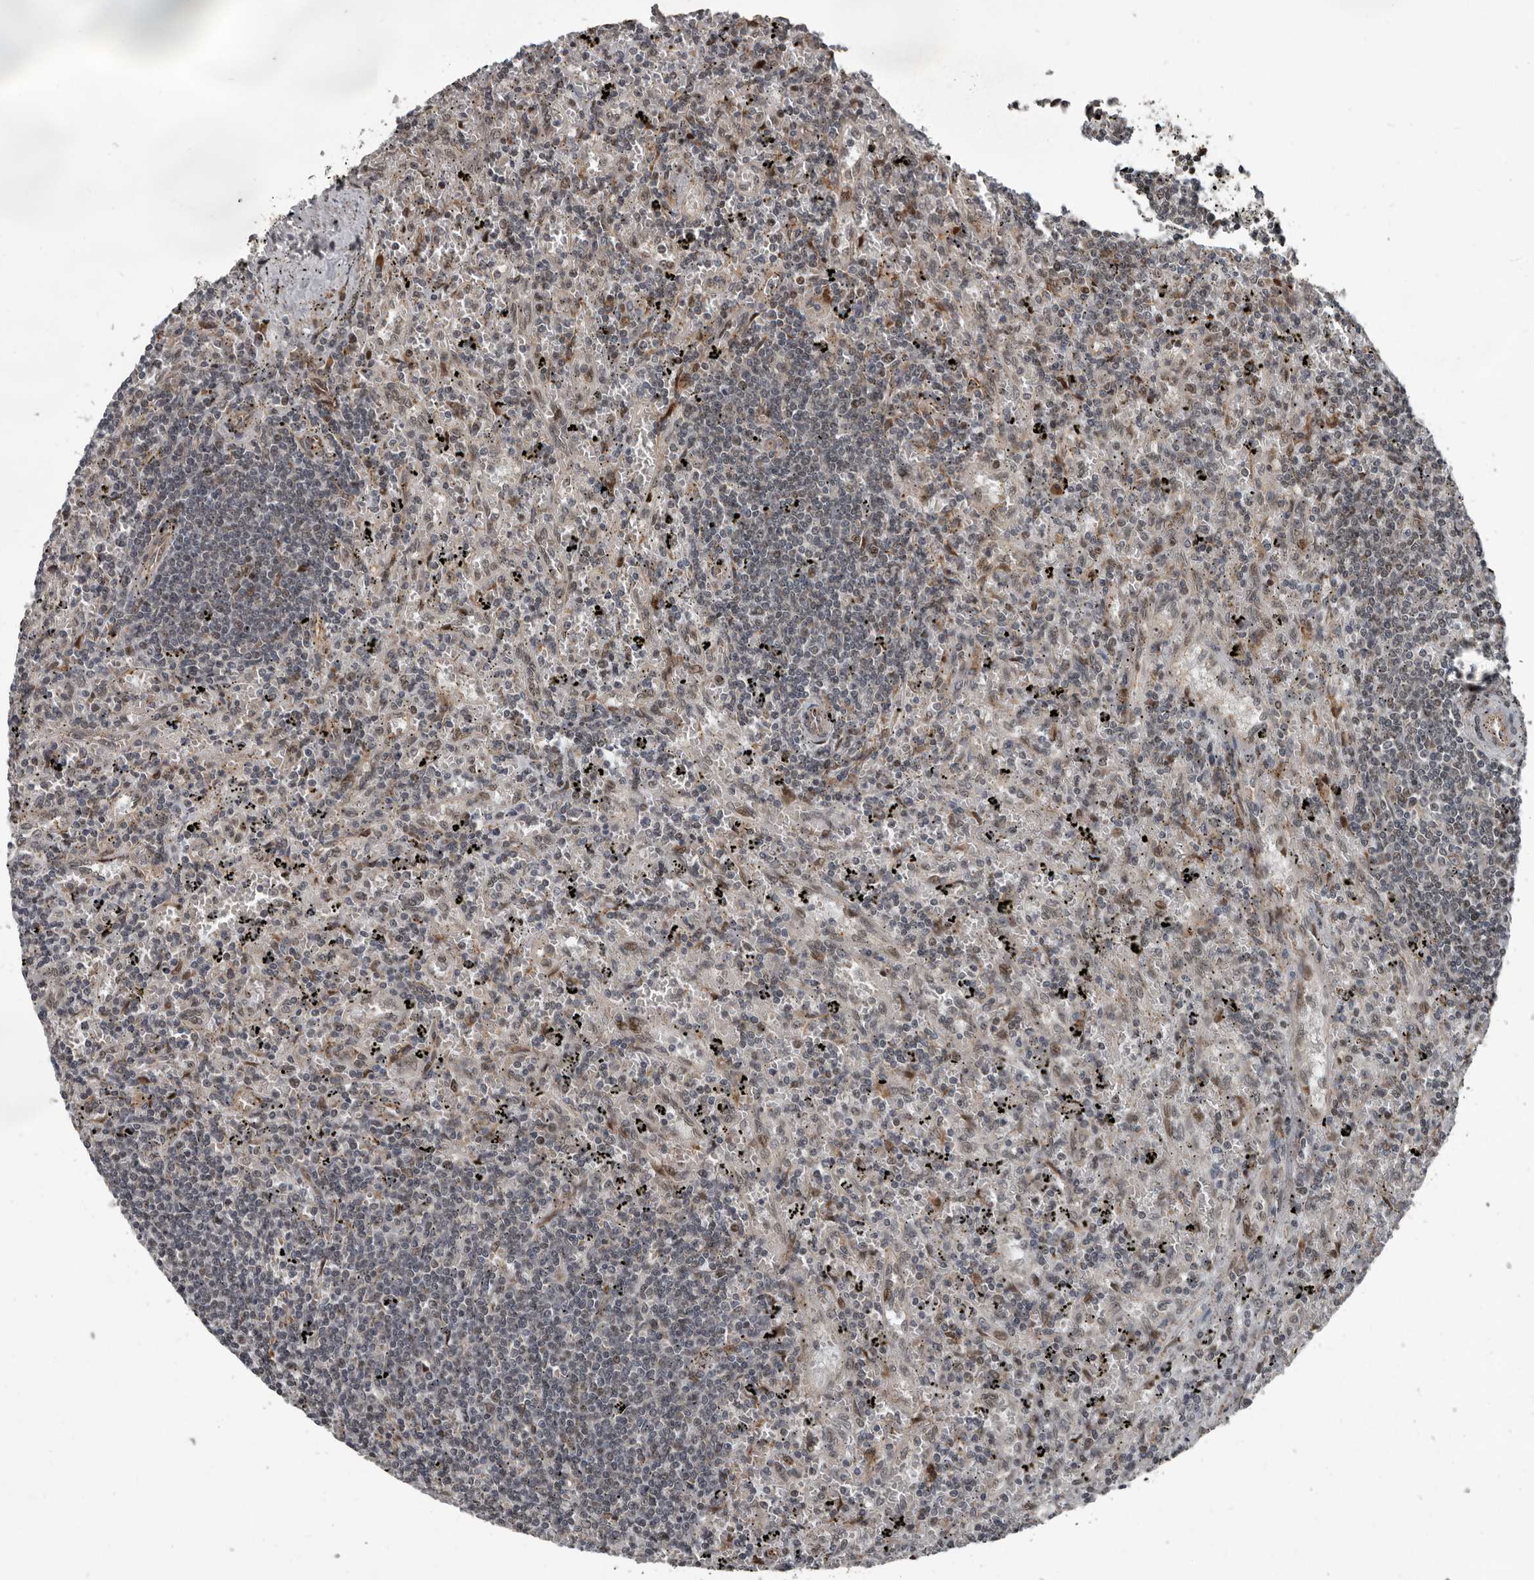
{"staining": {"intensity": "negative", "quantity": "none", "location": "none"}, "tissue": "lymphoma", "cell_type": "Tumor cells", "image_type": "cancer", "snomed": [{"axis": "morphology", "description": "Malignant lymphoma, non-Hodgkin's type, Low grade"}, {"axis": "topography", "description": "Spleen"}], "caption": "This is a micrograph of IHC staining of lymphoma, which shows no expression in tumor cells.", "gene": "CHD1L", "patient": {"sex": "male", "age": 76}}